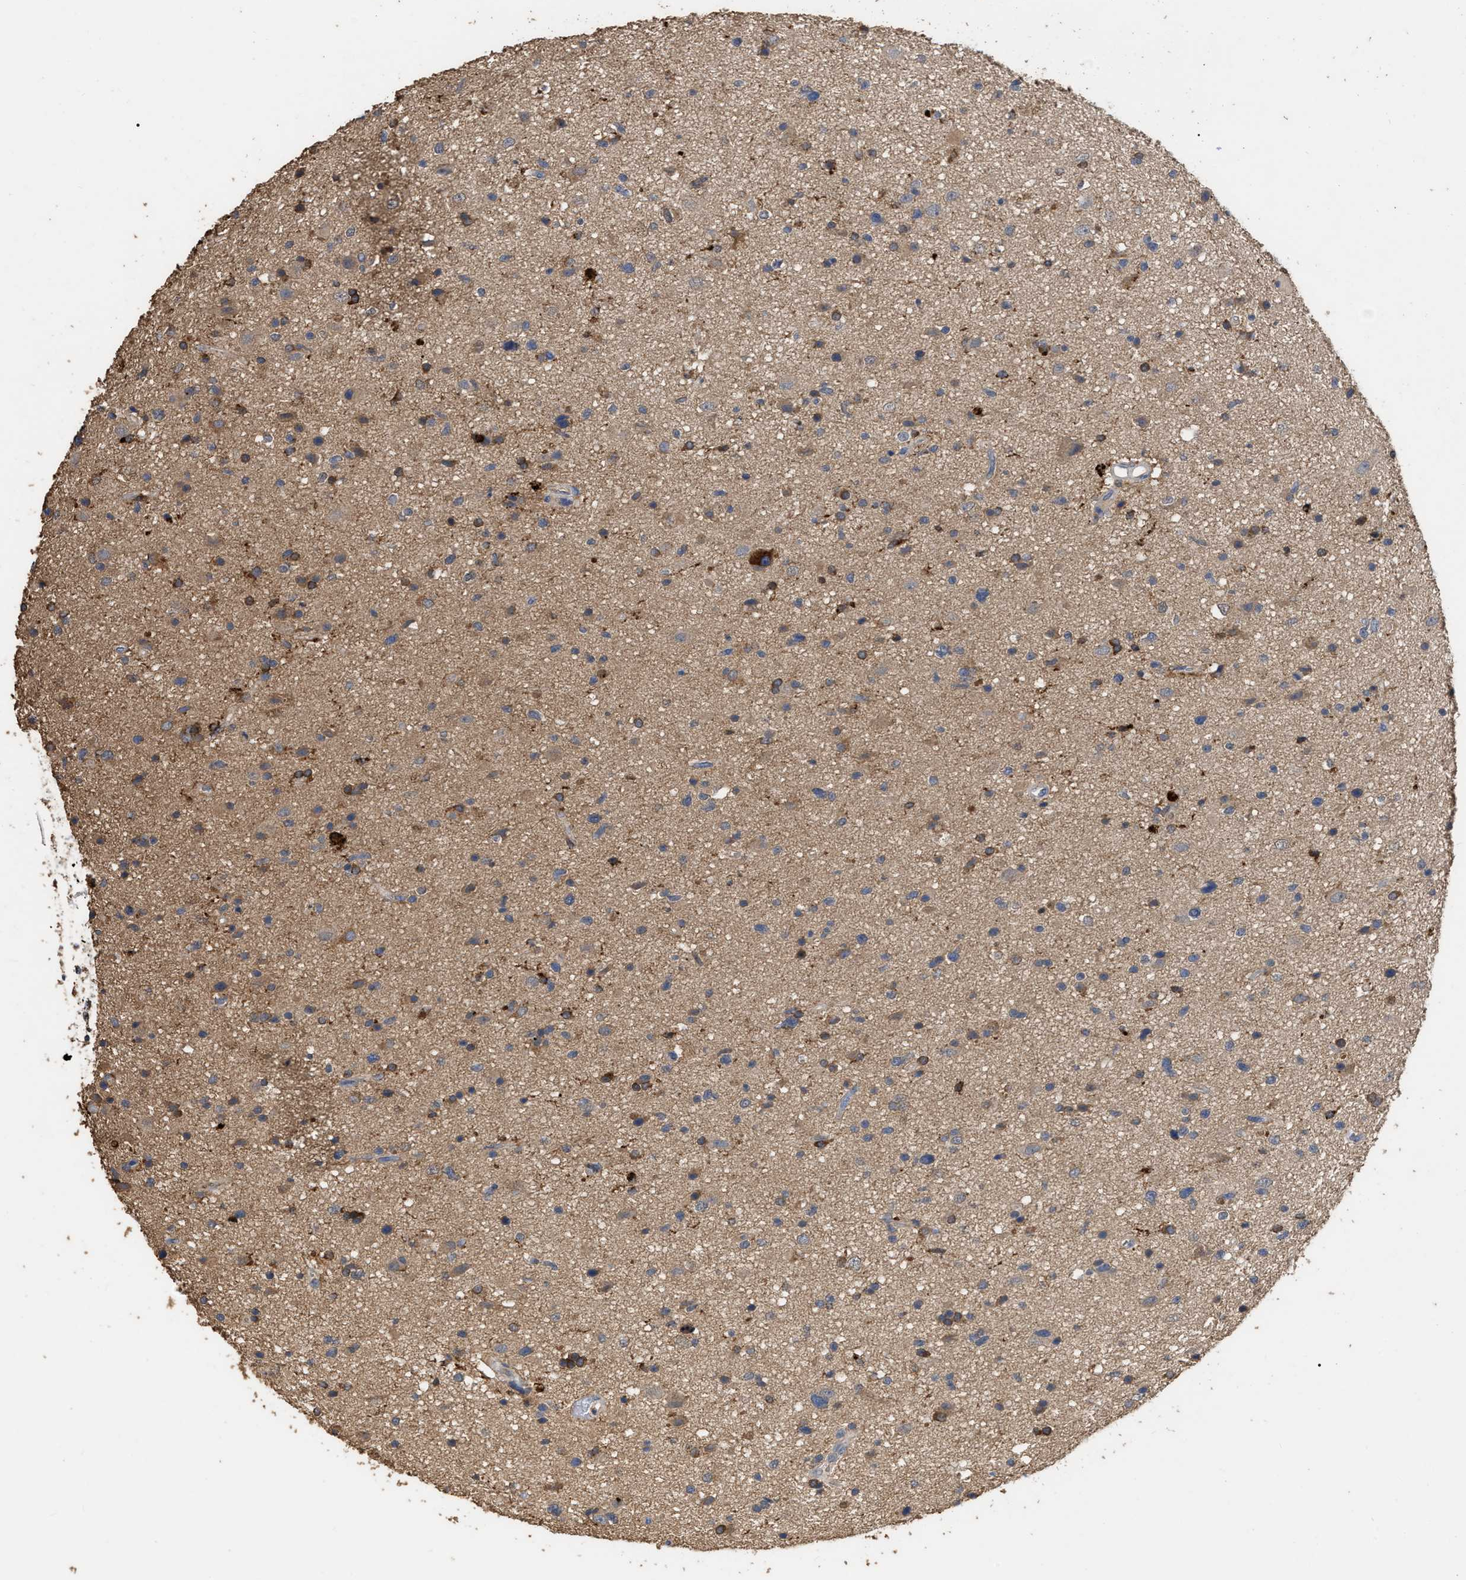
{"staining": {"intensity": "moderate", "quantity": ">75%", "location": "cytoplasmic/membranous"}, "tissue": "glioma", "cell_type": "Tumor cells", "image_type": "cancer", "snomed": [{"axis": "morphology", "description": "Glioma, malignant, High grade"}, {"axis": "topography", "description": "Brain"}], "caption": "Moderate cytoplasmic/membranous staining is present in approximately >75% of tumor cells in malignant glioma (high-grade). The protein is stained brown, and the nuclei are stained in blue (DAB IHC with brightfield microscopy, high magnification).", "gene": "GPR179", "patient": {"sex": "male", "age": 33}}